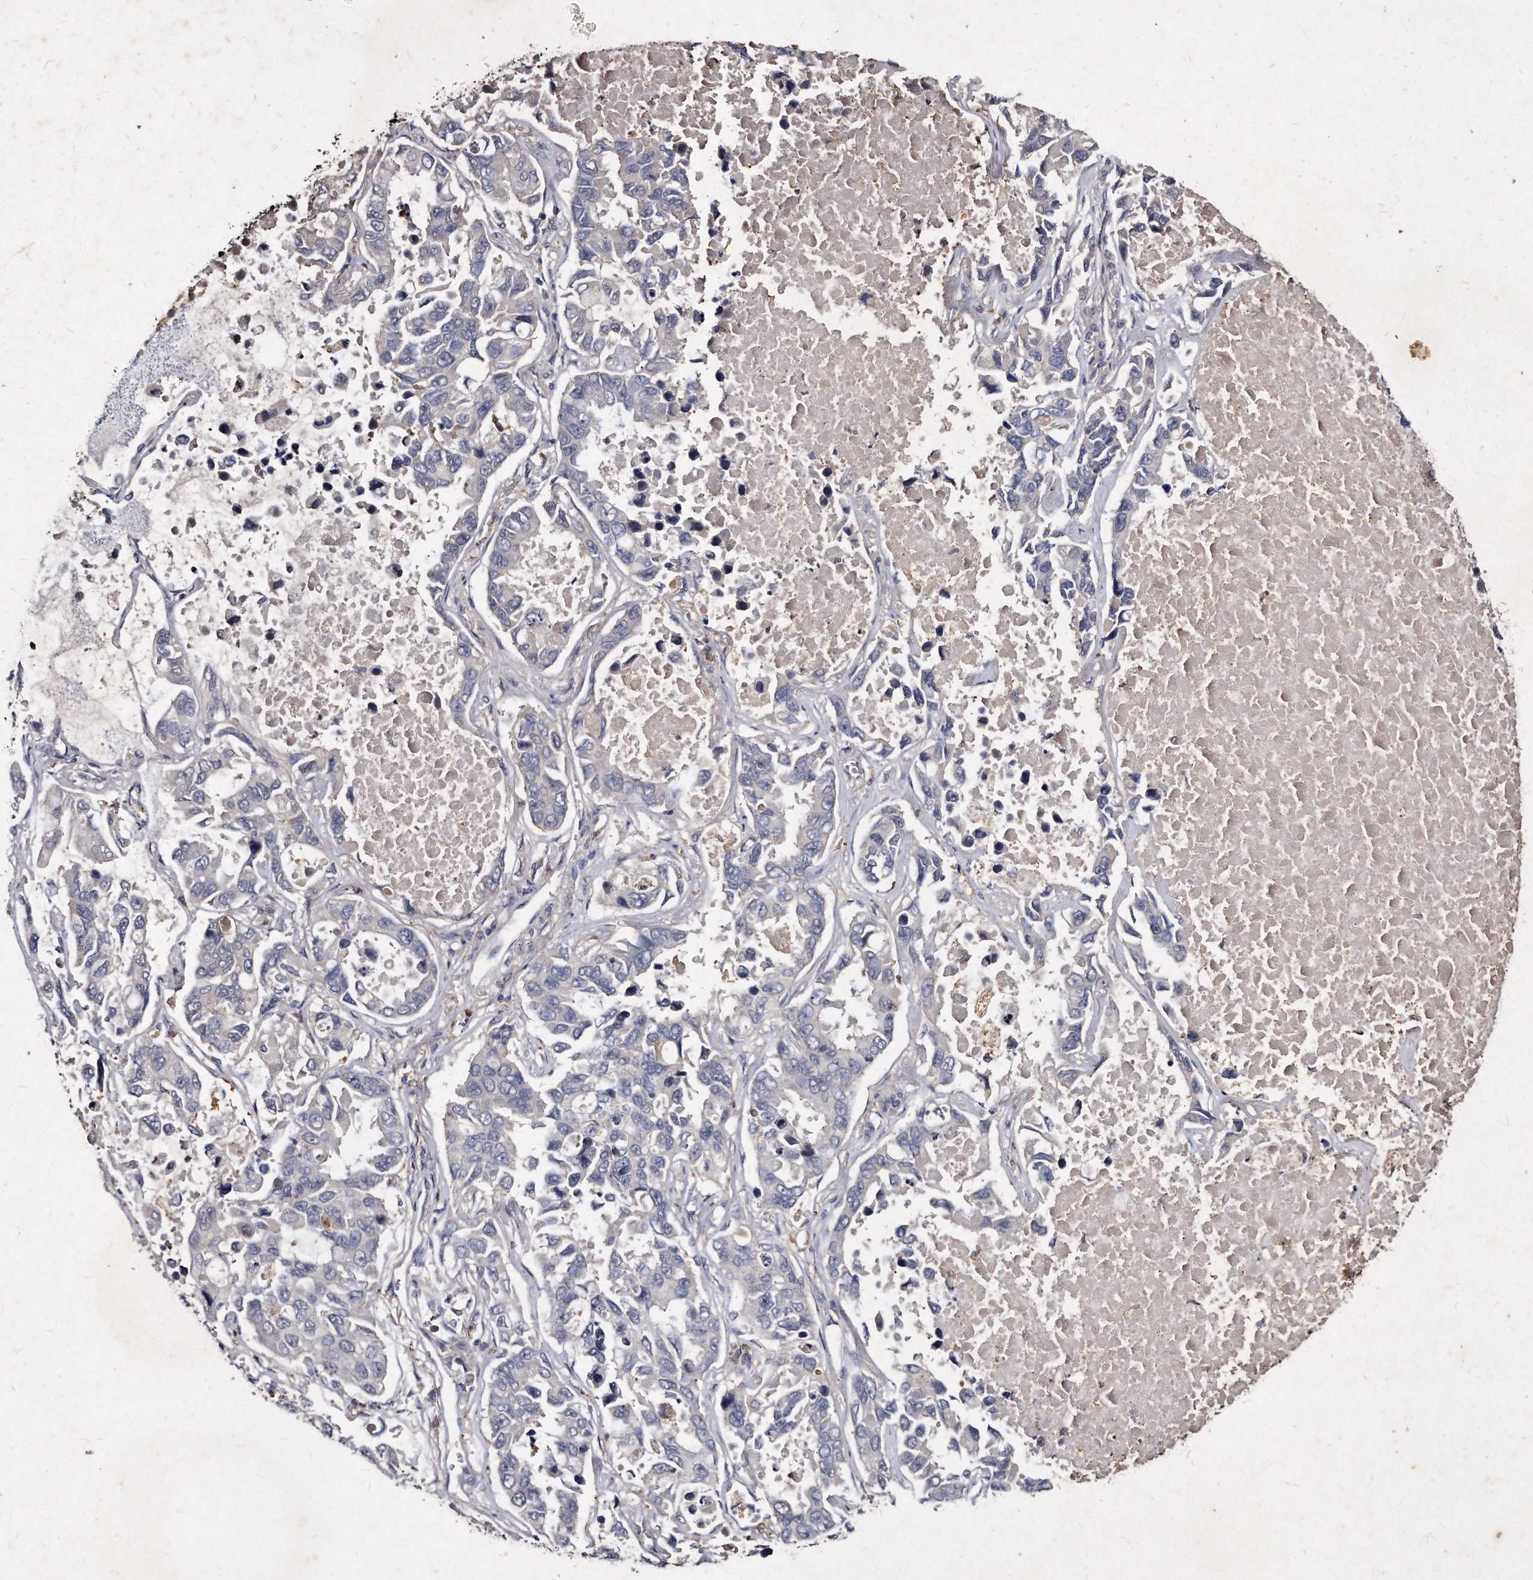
{"staining": {"intensity": "negative", "quantity": "none", "location": "none"}, "tissue": "lung cancer", "cell_type": "Tumor cells", "image_type": "cancer", "snomed": [{"axis": "morphology", "description": "Adenocarcinoma, NOS"}, {"axis": "topography", "description": "Lung"}], "caption": "Photomicrograph shows no protein expression in tumor cells of lung adenocarcinoma tissue.", "gene": "KLHDC3", "patient": {"sex": "male", "age": 64}}